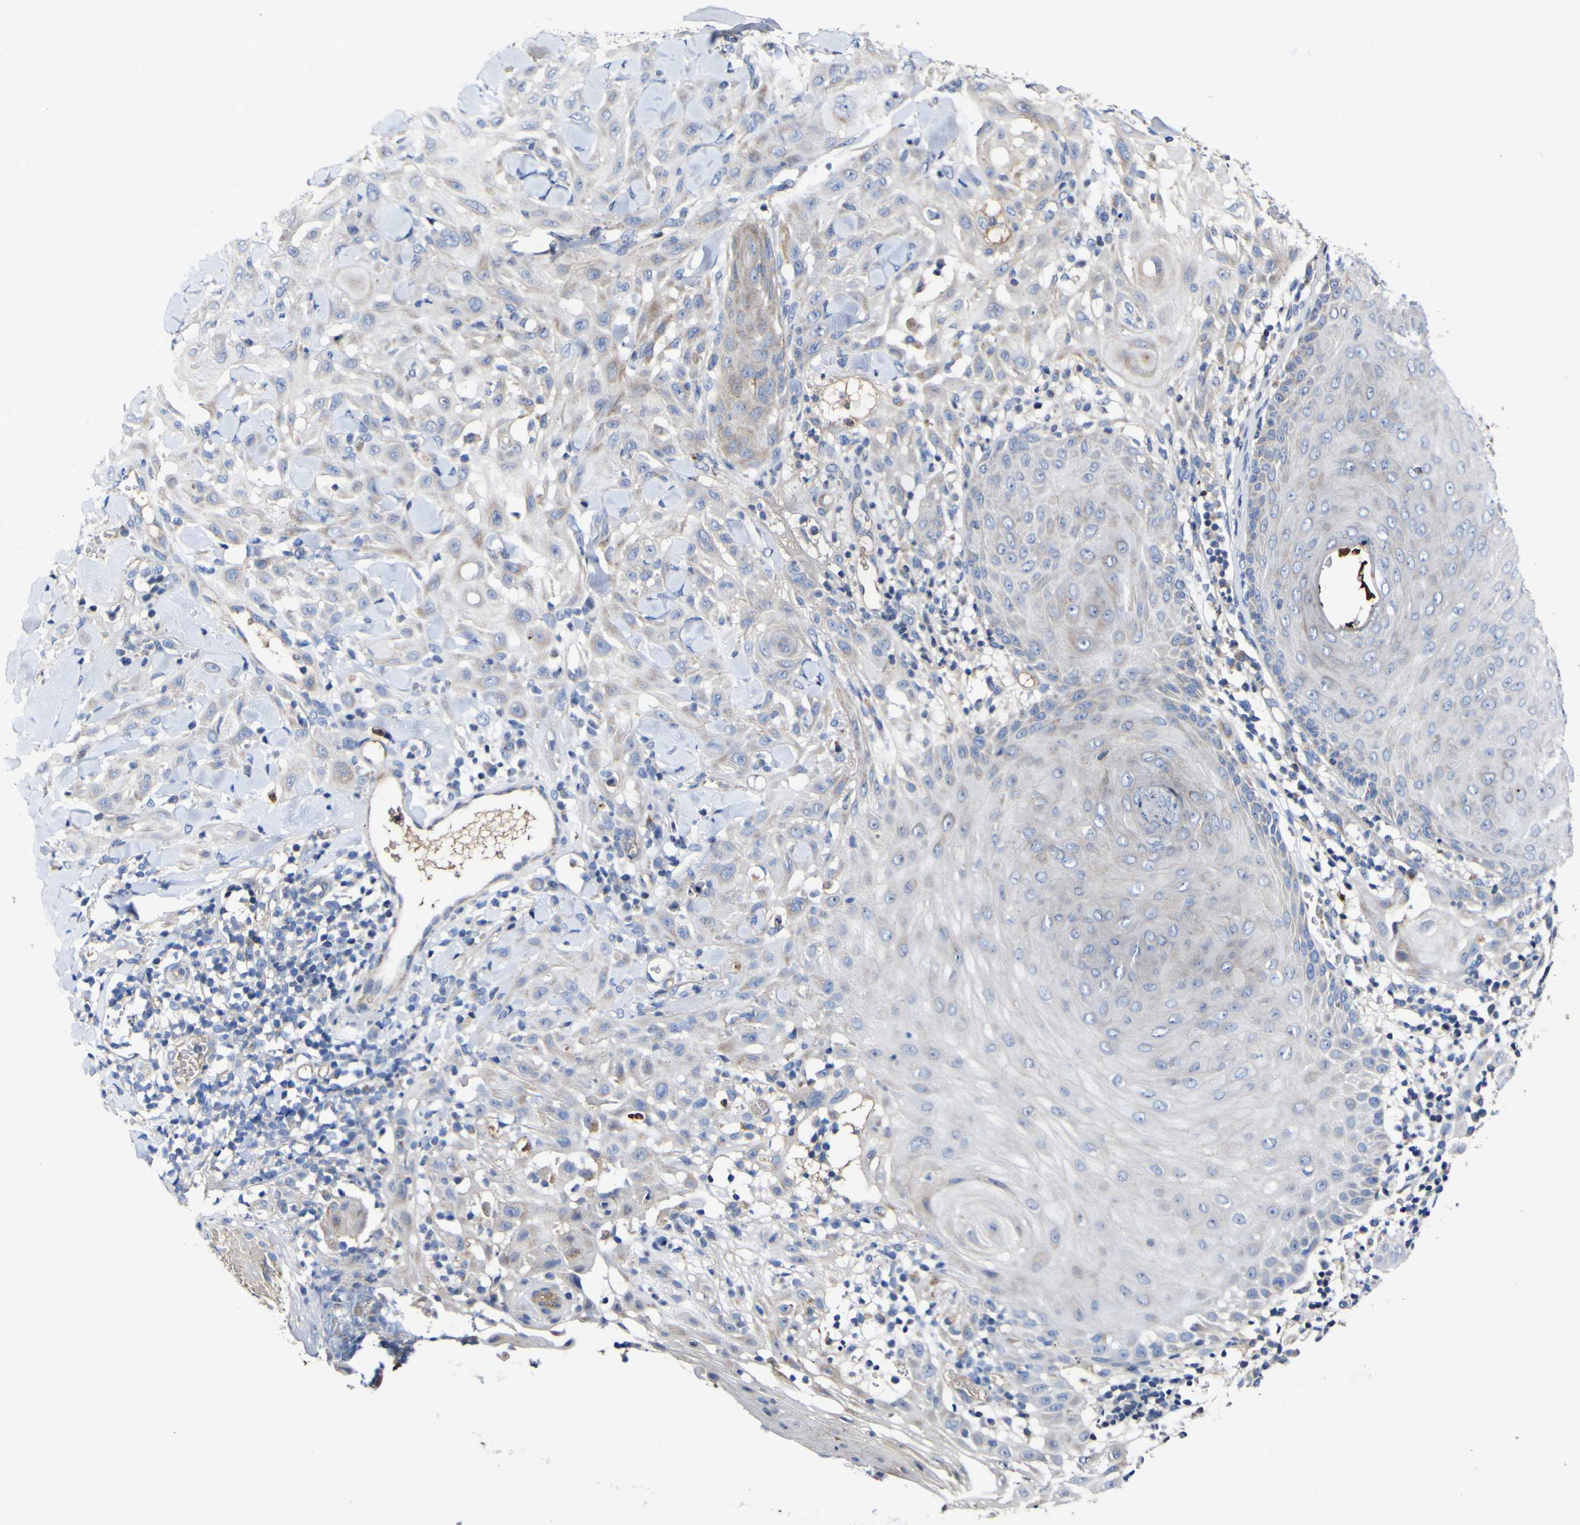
{"staining": {"intensity": "weak", "quantity": "<25%", "location": "cytoplasmic/membranous"}, "tissue": "skin cancer", "cell_type": "Tumor cells", "image_type": "cancer", "snomed": [{"axis": "morphology", "description": "Squamous cell carcinoma, NOS"}, {"axis": "topography", "description": "Skin"}], "caption": "Squamous cell carcinoma (skin) stained for a protein using immunohistochemistry shows no expression tumor cells.", "gene": "CCDC90B", "patient": {"sex": "male", "age": 24}}